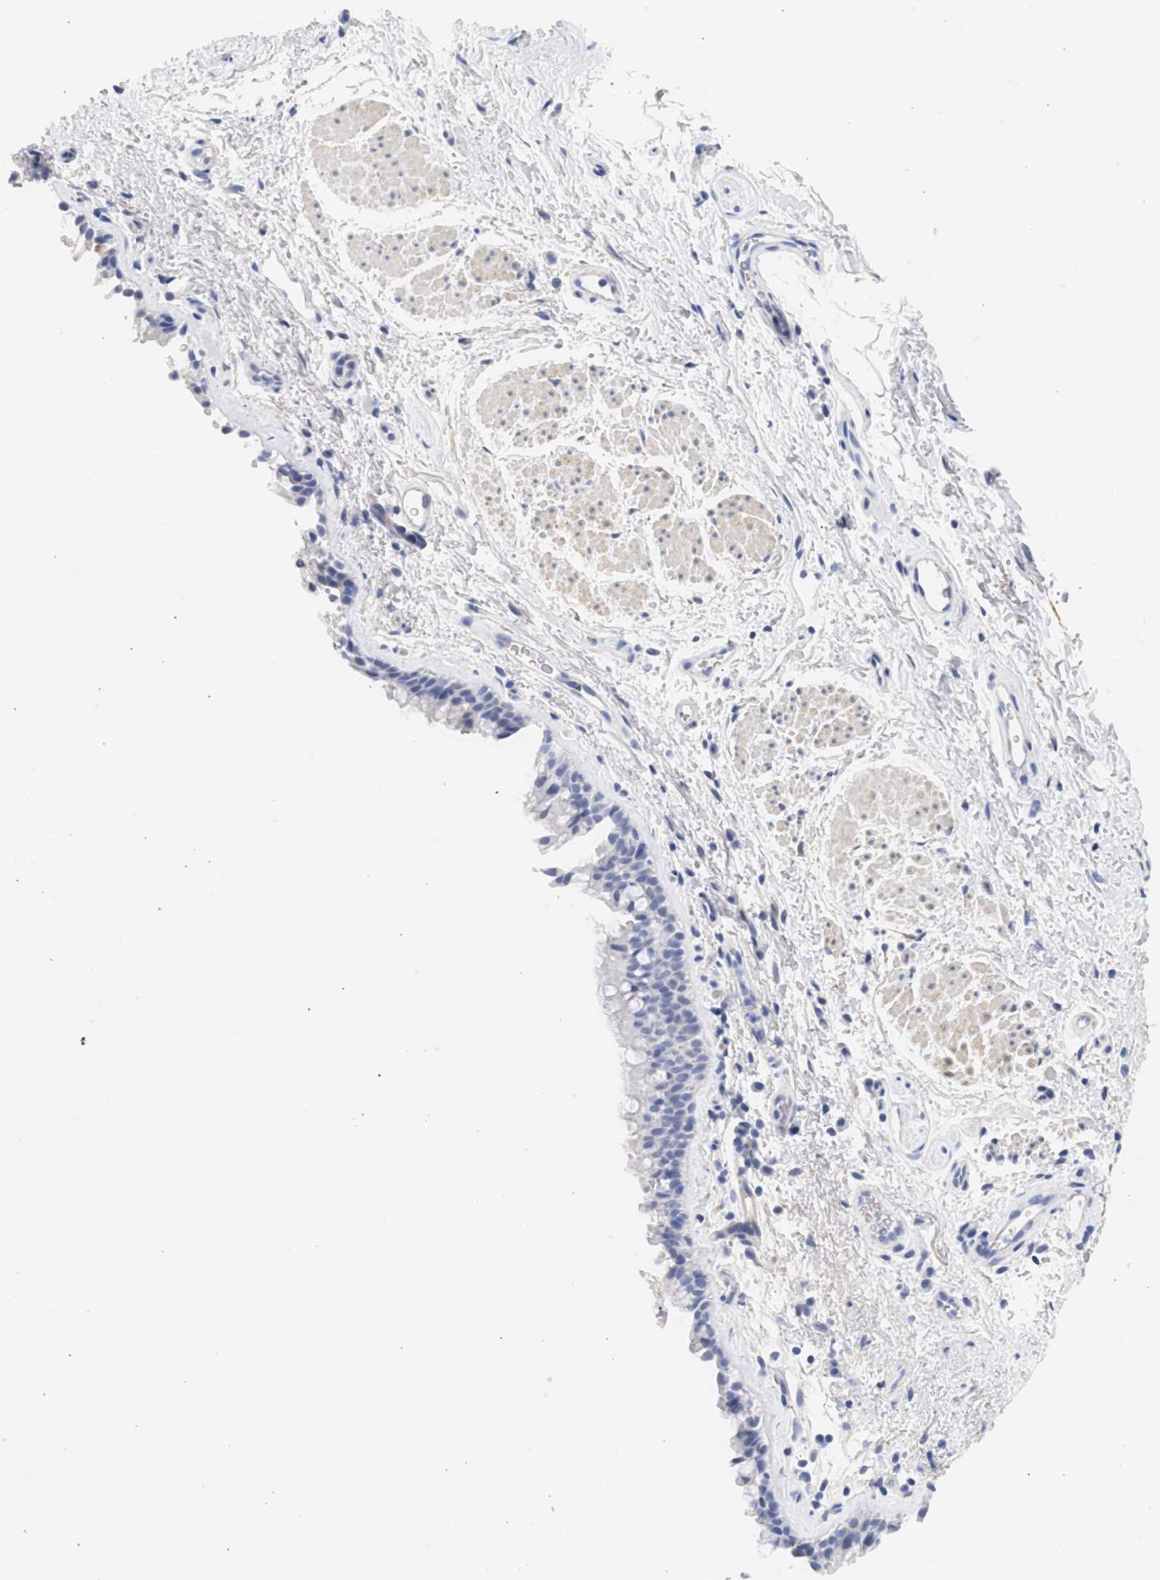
{"staining": {"intensity": "negative", "quantity": "none", "location": "none"}, "tissue": "bronchus", "cell_type": "Respiratory epithelial cells", "image_type": "normal", "snomed": [{"axis": "morphology", "description": "Normal tissue, NOS"}, {"axis": "topography", "description": "Cartilage tissue"}, {"axis": "topography", "description": "Bronchus"}], "caption": "Image shows no significant protein positivity in respiratory epithelial cells of benign bronchus.", "gene": "SPATA3", "patient": {"sex": "female", "age": 53}}